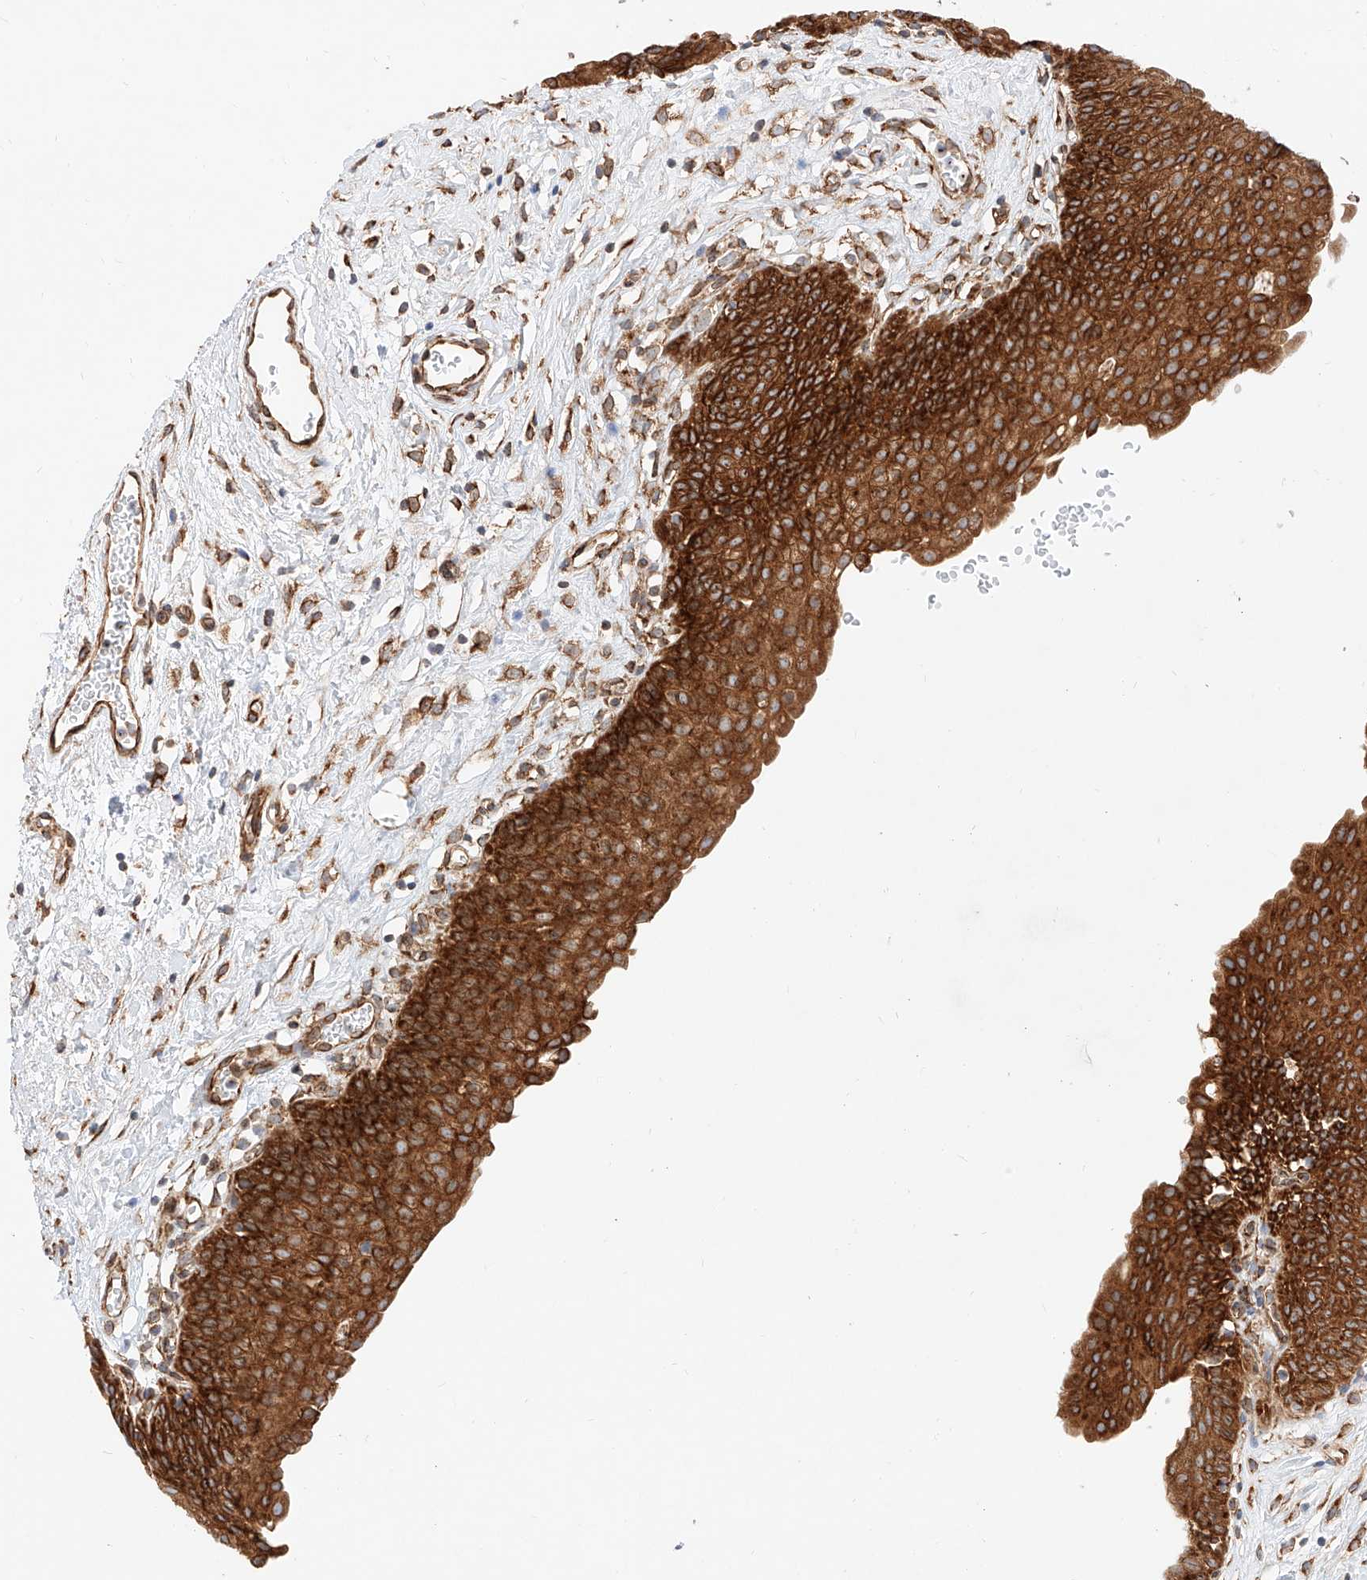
{"staining": {"intensity": "strong", "quantity": ">75%", "location": "cytoplasmic/membranous"}, "tissue": "urinary bladder", "cell_type": "Urothelial cells", "image_type": "normal", "snomed": [{"axis": "morphology", "description": "Normal tissue, NOS"}, {"axis": "topography", "description": "Urinary bladder"}], "caption": "Immunohistochemistry (IHC) photomicrograph of unremarkable urinary bladder: urinary bladder stained using immunohistochemistry (IHC) shows high levels of strong protein expression localized specifically in the cytoplasmic/membranous of urothelial cells, appearing as a cytoplasmic/membranous brown color.", "gene": "CSGALNACT2", "patient": {"sex": "male", "age": 51}}